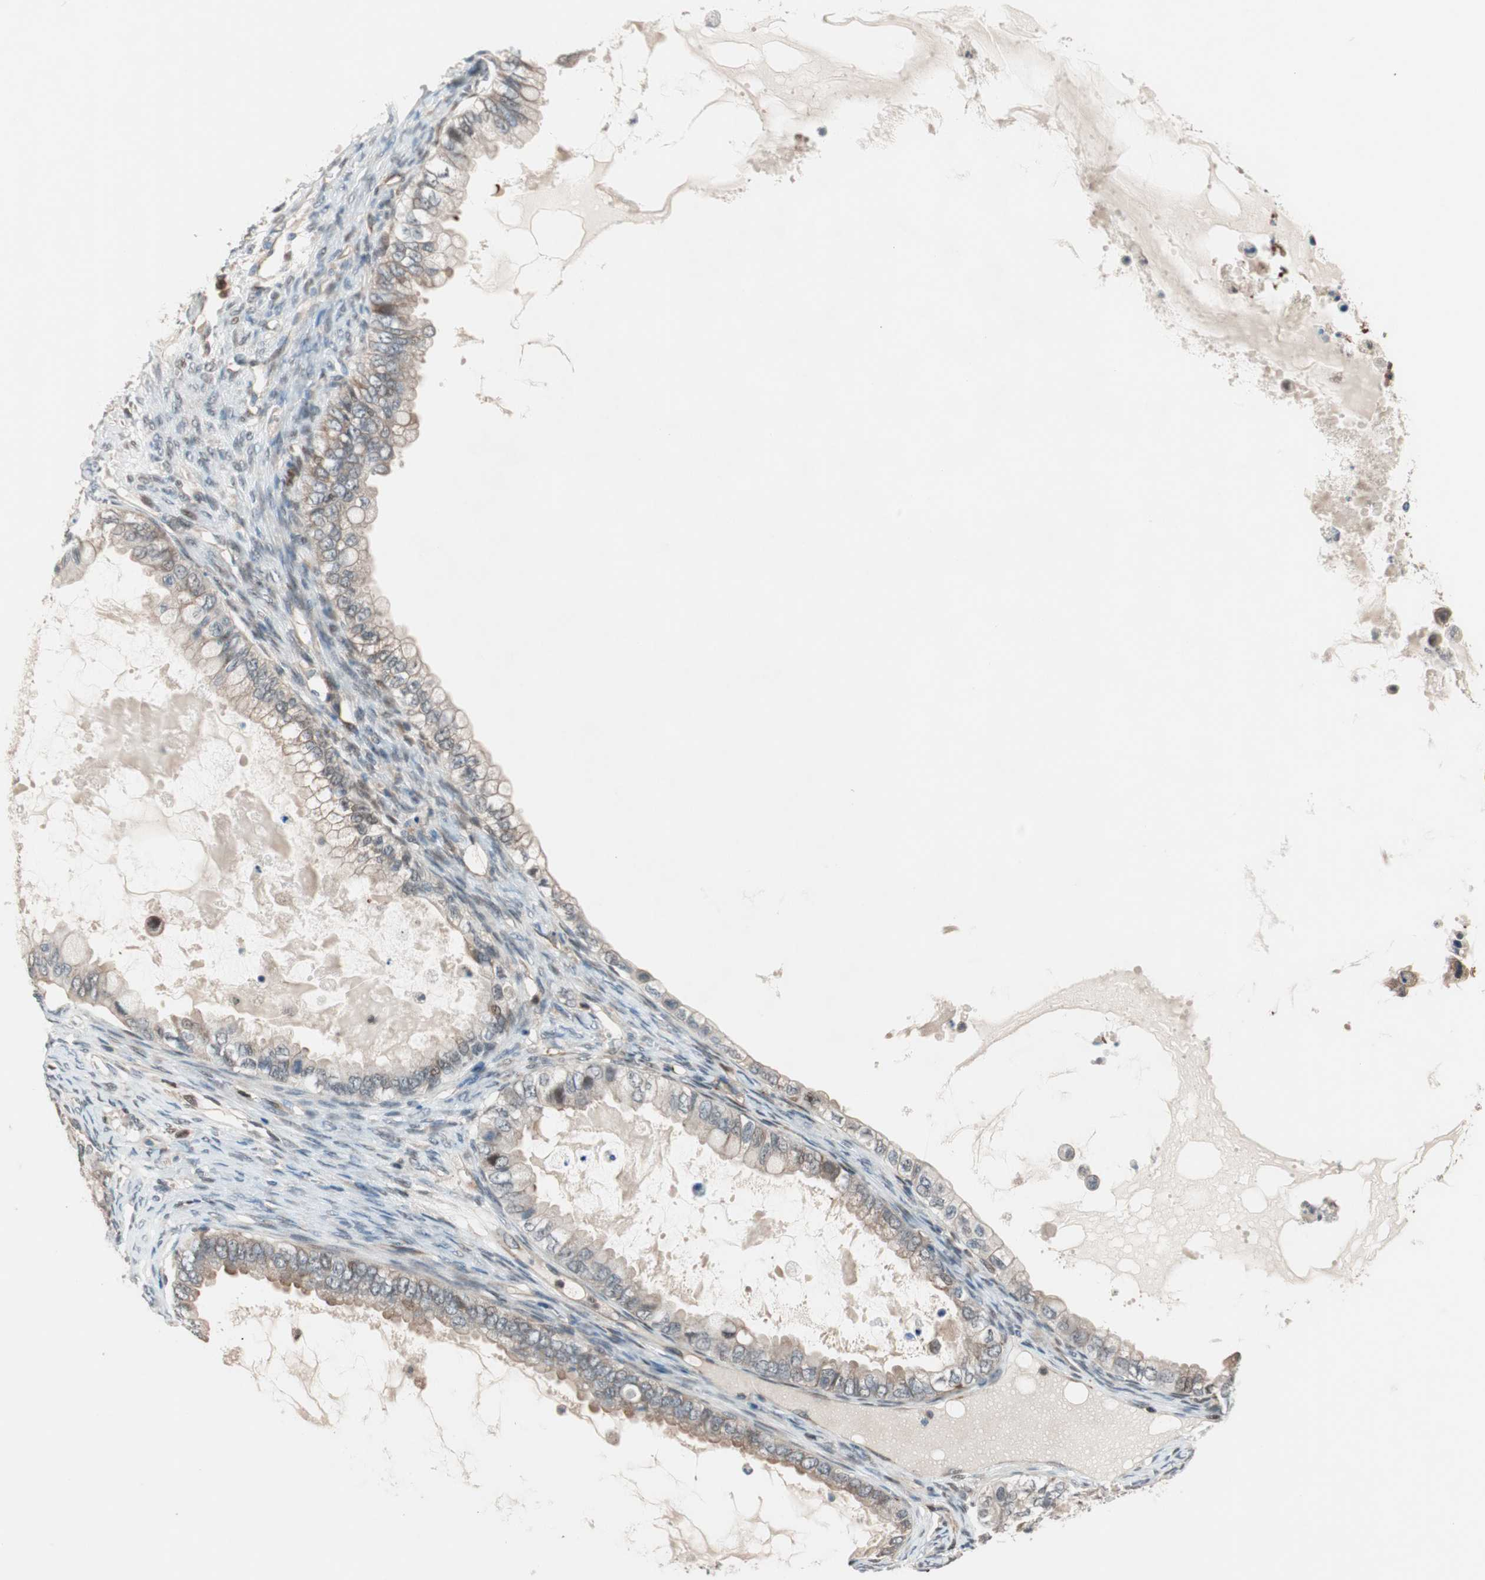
{"staining": {"intensity": "weak", "quantity": "<25%", "location": "cytoplasmic/membranous"}, "tissue": "ovarian cancer", "cell_type": "Tumor cells", "image_type": "cancer", "snomed": [{"axis": "morphology", "description": "Cystadenocarcinoma, mucinous, NOS"}, {"axis": "topography", "description": "Ovary"}], "caption": "The photomicrograph demonstrates no staining of tumor cells in ovarian cancer (mucinous cystadenocarcinoma).", "gene": "PIK3R3", "patient": {"sex": "female", "age": 80}}